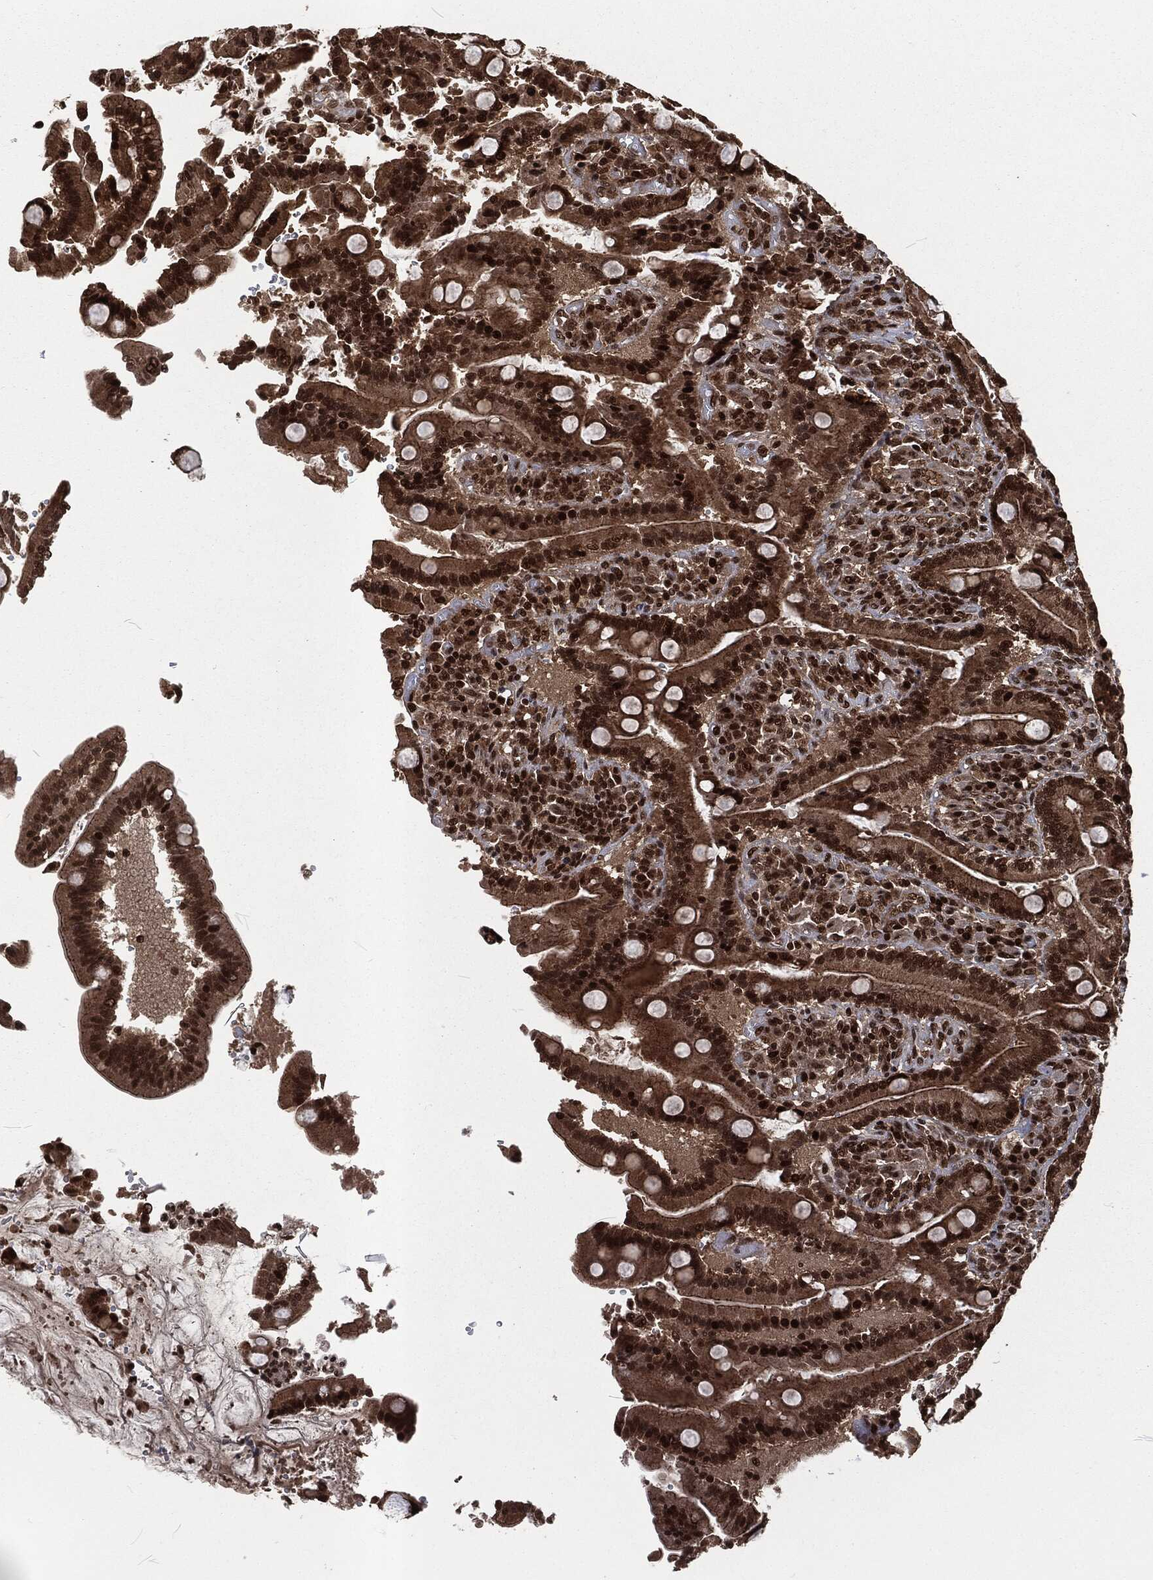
{"staining": {"intensity": "strong", "quantity": ">75%", "location": "nuclear"}, "tissue": "duodenum", "cell_type": "Glandular cells", "image_type": "normal", "snomed": [{"axis": "morphology", "description": "Normal tissue, NOS"}, {"axis": "topography", "description": "Duodenum"}], "caption": "Glandular cells demonstrate high levels of strong nuclear positivity in approximately >75% of cells in benign duodenum. The staining is performed using DAB (3,3'-diaminobenzidine) brown chromogen to label protein expression. The nuclei are counter-stained blue using hematoxylin.", "gene": "NGRN", "patient": {"sex": "female", "age": 62}}